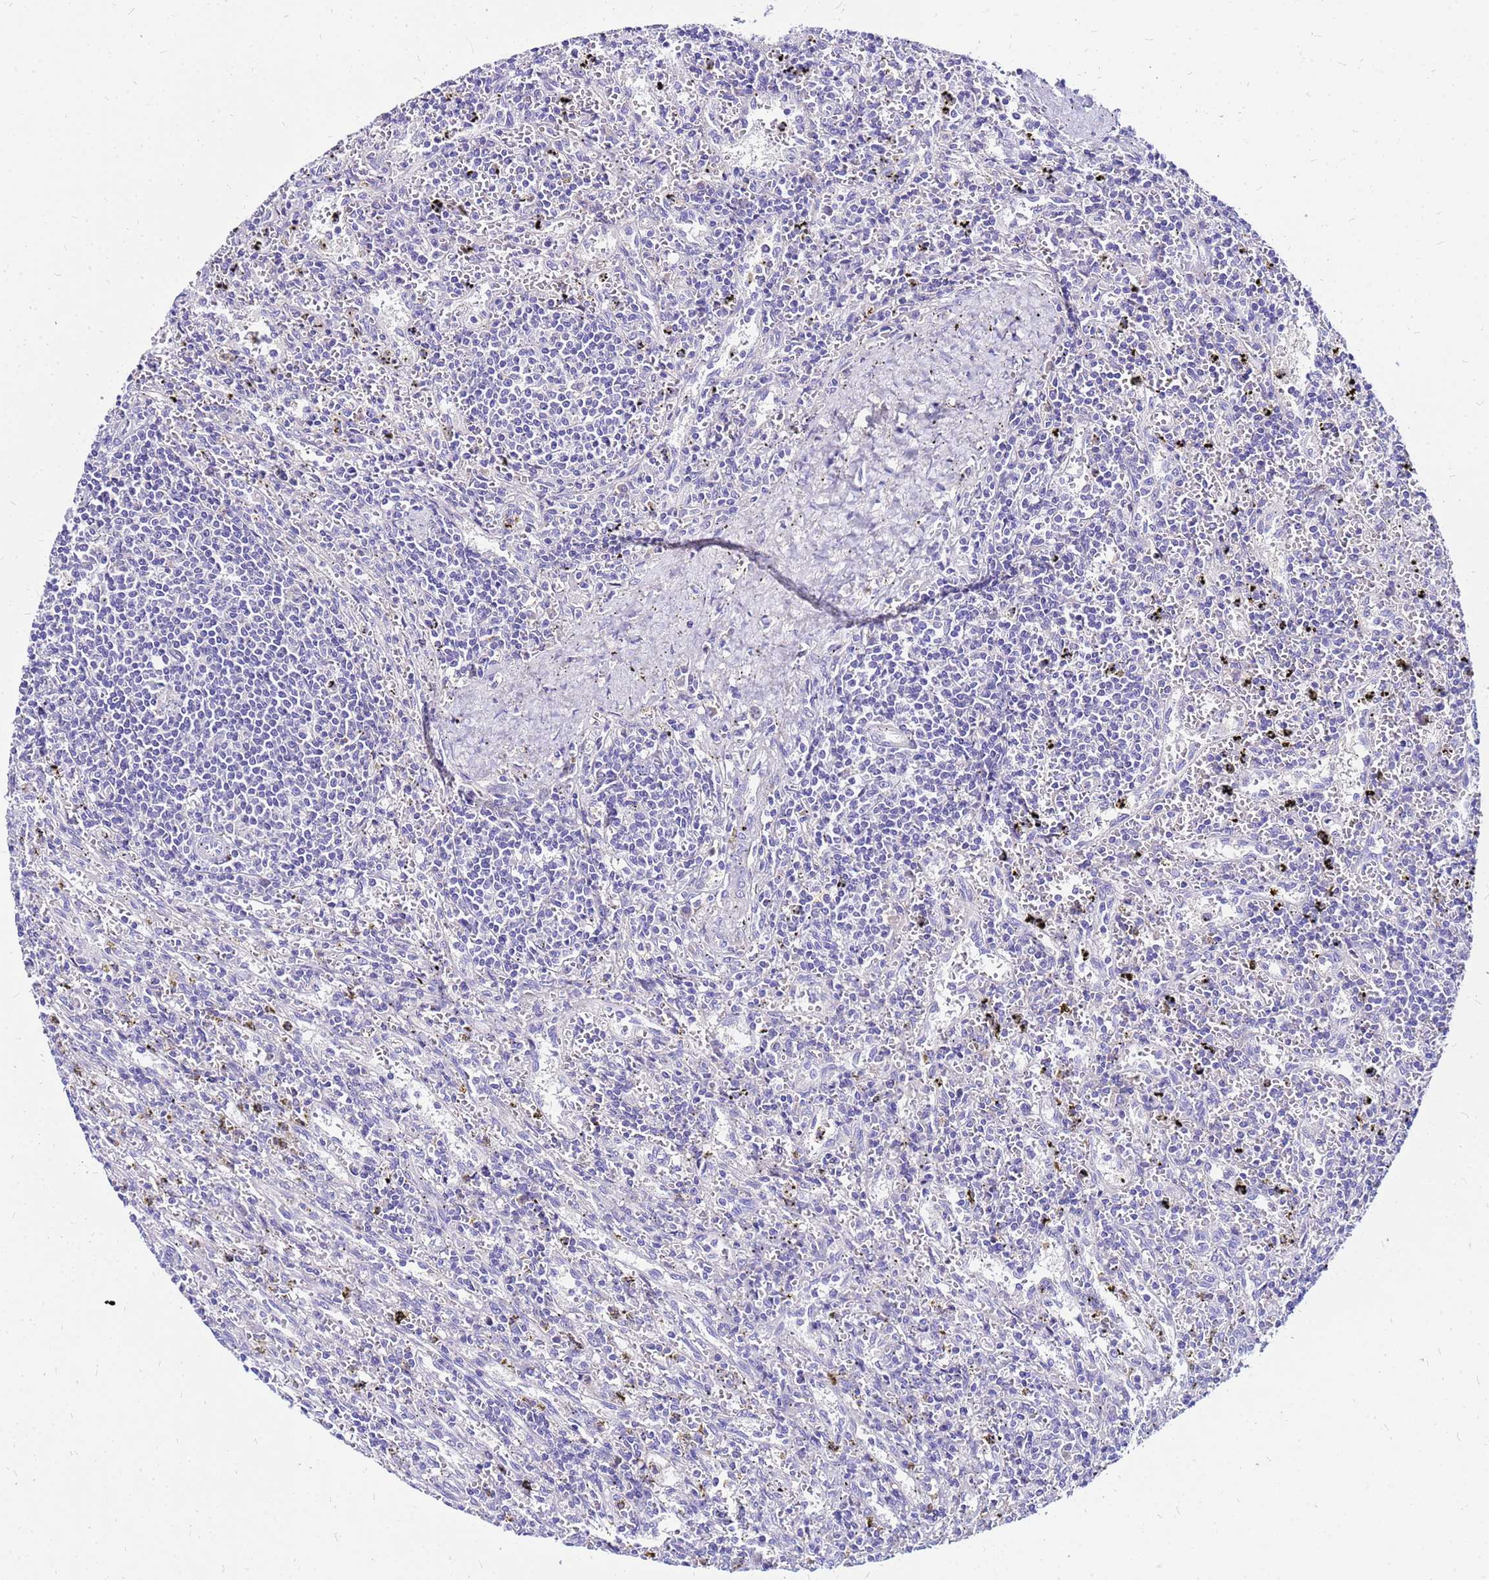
{"staining": {"intensity": "negative", "quantity": "none", "location": "none"}, "tissue": "lymphoma", "cell_type": "Tumor cells", "image_type": "cancer", "snomed": [{"axis": "morphology", "description": "Malignant lymphoma, non-Hodgkin's type, Low grade"}, {"axis": "topography", "description": "Spleen"}], "caption": "This is a photomicrograph of immunohistochemistry staining of low-grade malignant lymphoma, non-Hodgkin's type, which shows no staining in tumor cells. The staining is performed using DAB brown chromogen with nuclei counter-stained in using hematoxylin.", "gene": "ARHGEF5", "patient": {"sex": "male", "age": 76}}